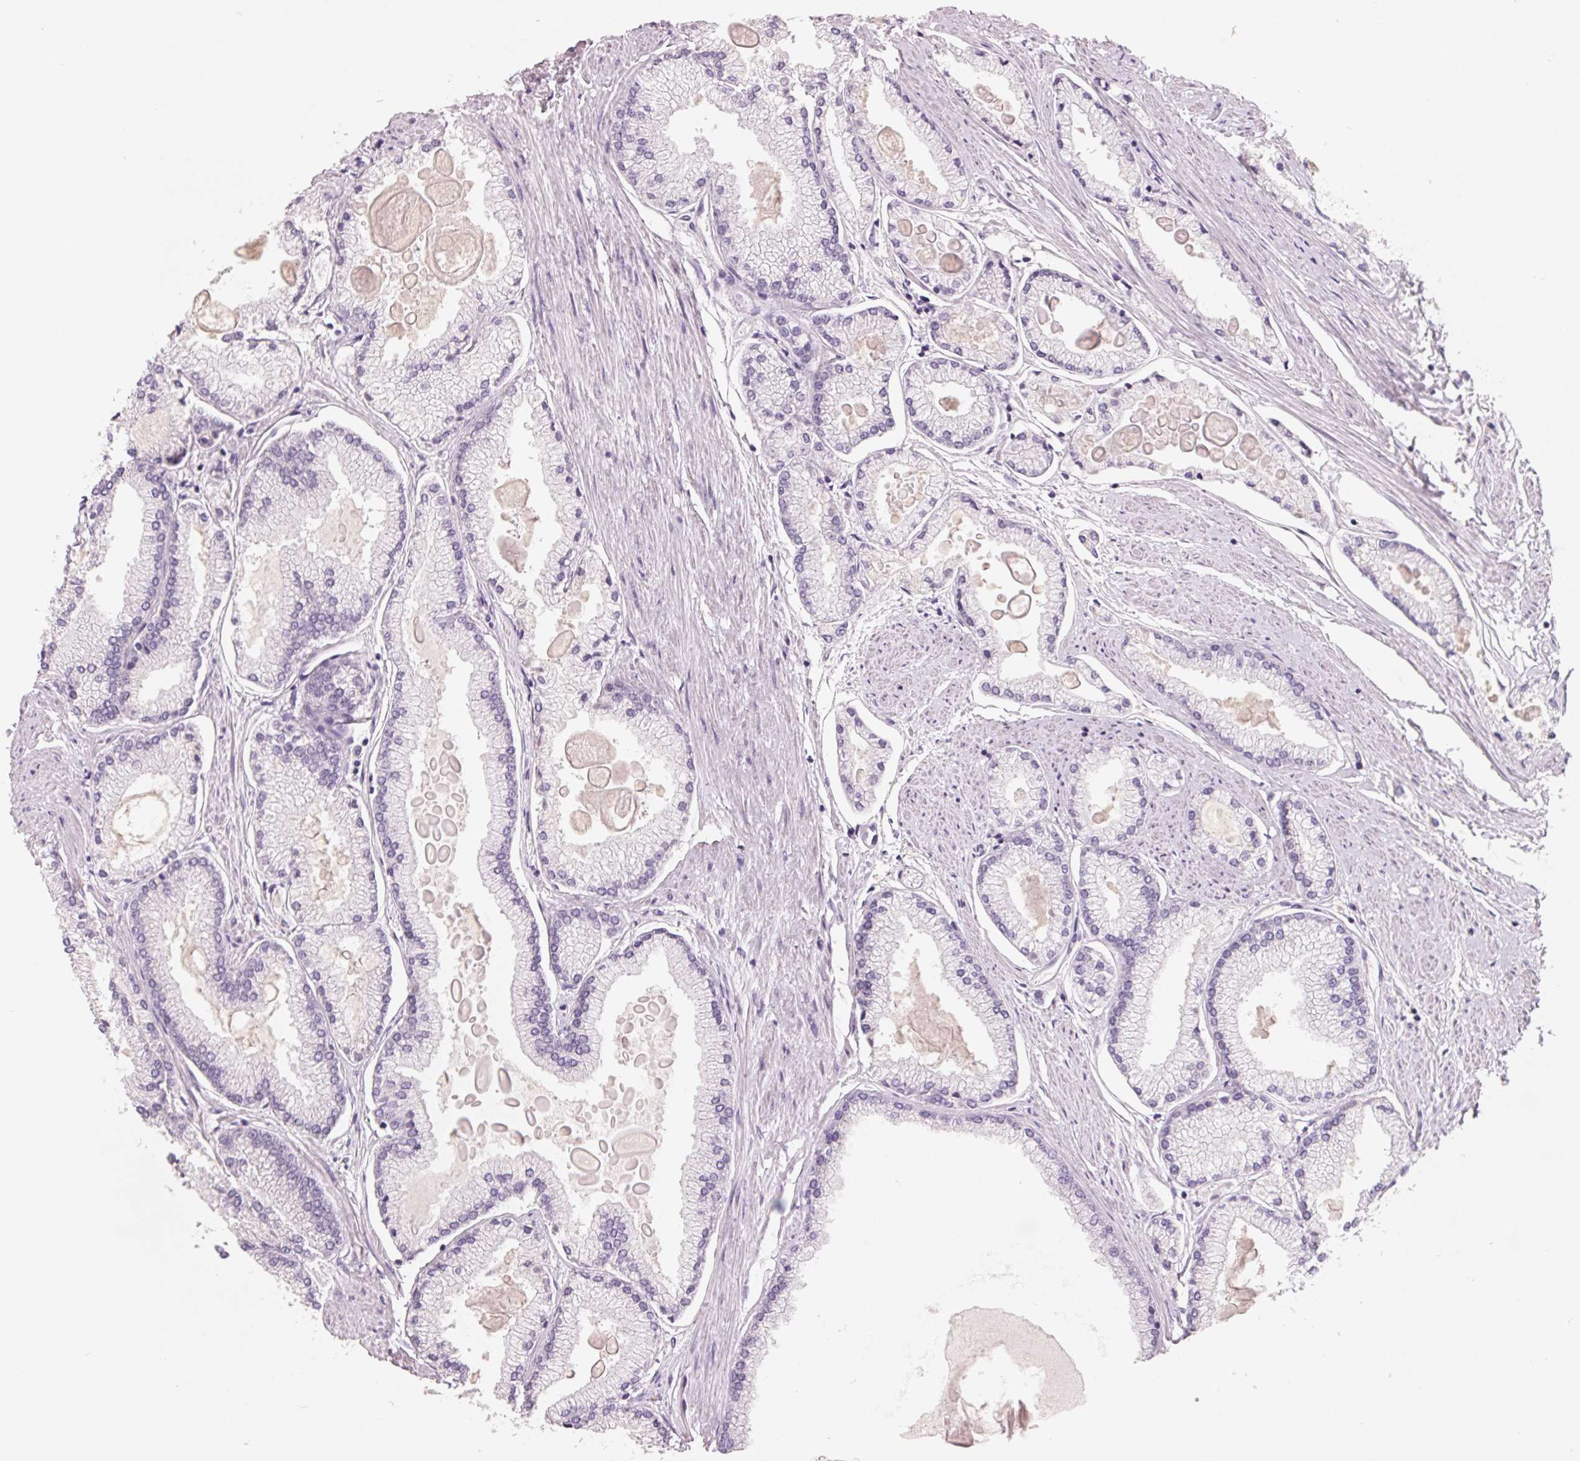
{"staining": {"intensity": "negative", "quantity": "none", "location": "none"}, "tissue": "prostate cancer", "cell_type": "Tumor cells", "image_type": "cancer", "snomed": [{"axis": "morphology", "description": "Adenocarcinoma, High grade"}, {"axis": "topography", "description": "Prostate"}], "caption": "Tumor cells show no significant positivity in high-grade adenocarcinoma (prostate). (DAB IHC with hematoxylin counter stain).", "gene": "FTCD", "patient": {"sex": "male", "age": 68}}